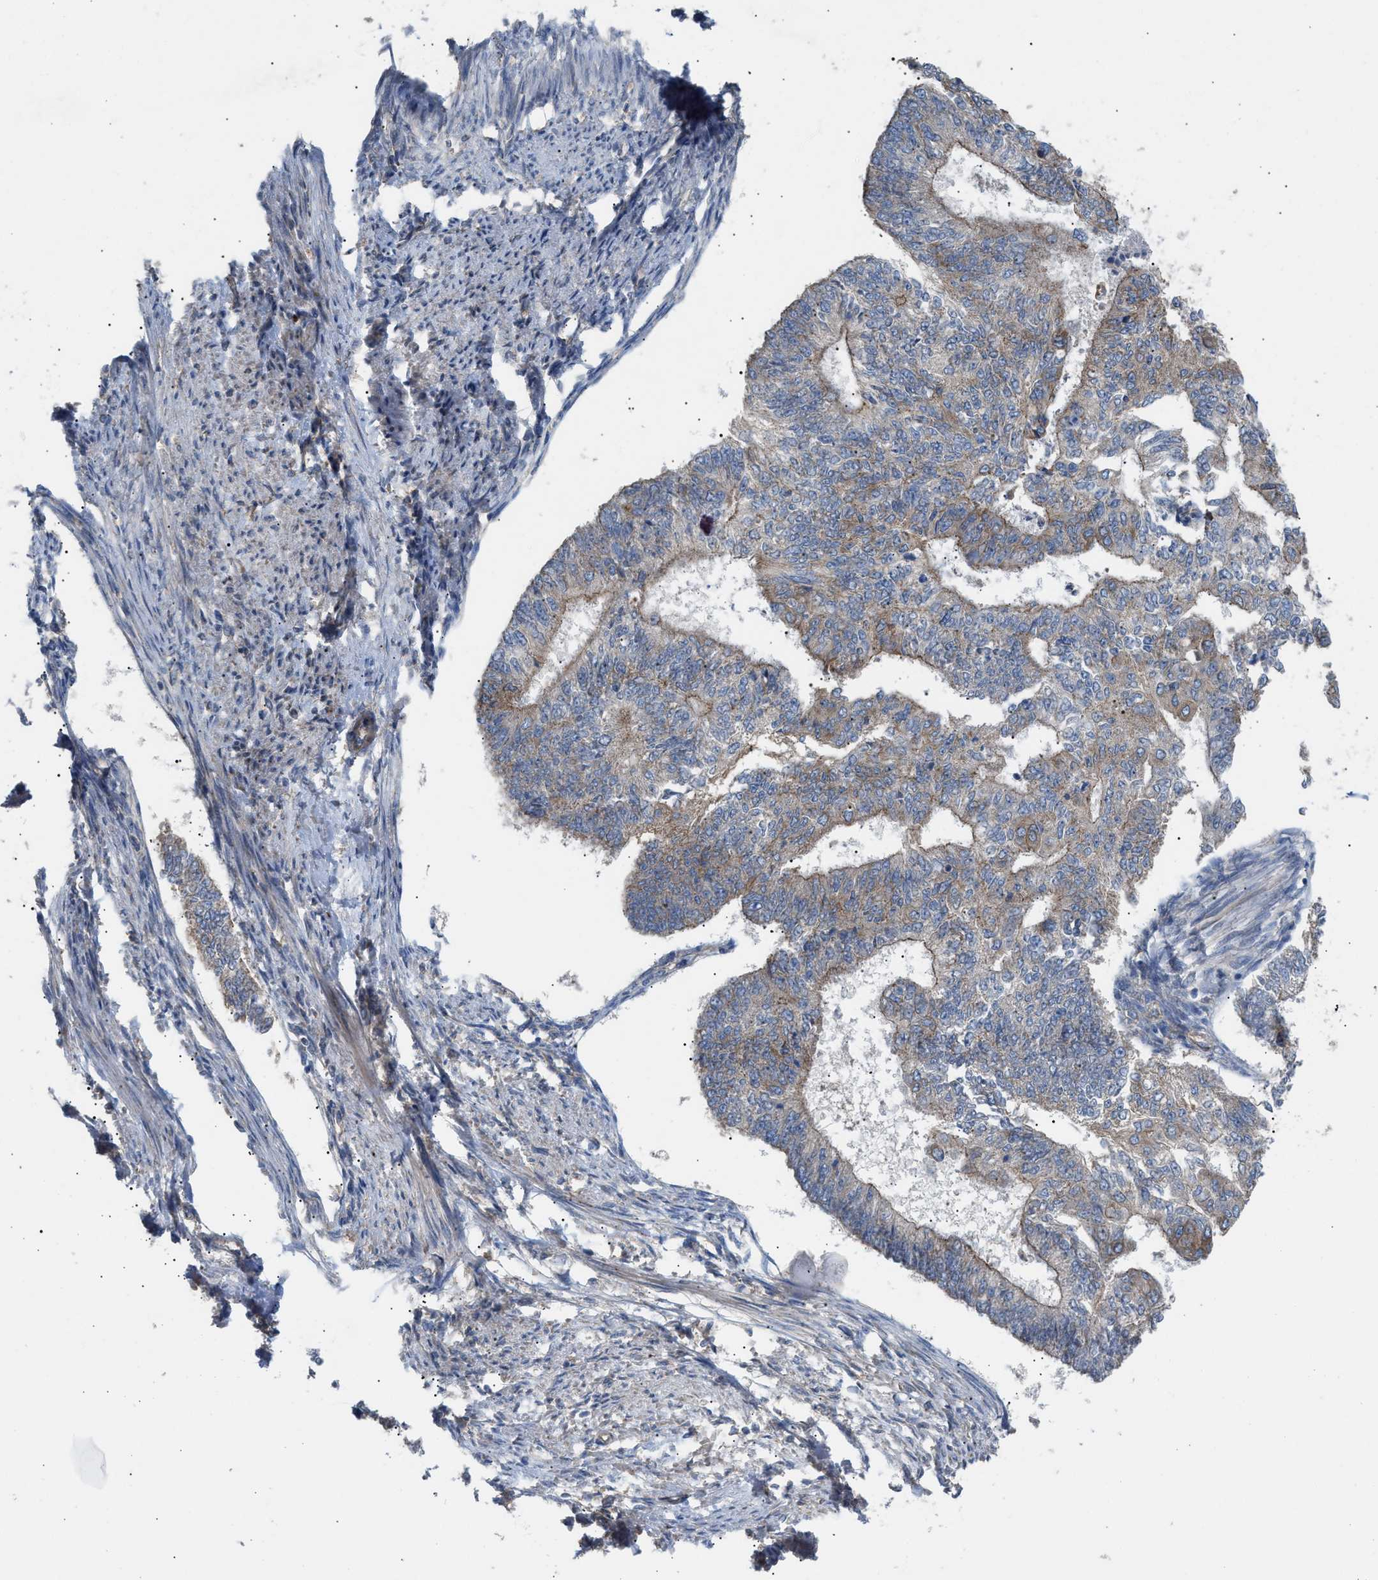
{"staining": {"intensity": "weak", "quantity": ">75%", "location": "cytoplasmic/membranous"}, "tissue": "endometrial cancer", "cell_type": "Tumor cells", "image_type": "cancer", "snomed": [{"axis": "morphology", "description": "Adenocarcinoma, NOS"}, {"axis": "topography", "description": "Endometrium"}], "caption": "The histopathology image exhibits a brown stain indicating the presence of a protein in the cytoplasmic/membranous of tumor cells in endometrial adenocarcinoma.", "gene": "OXSM", "patient": {"sex": "female", "age": 32}}